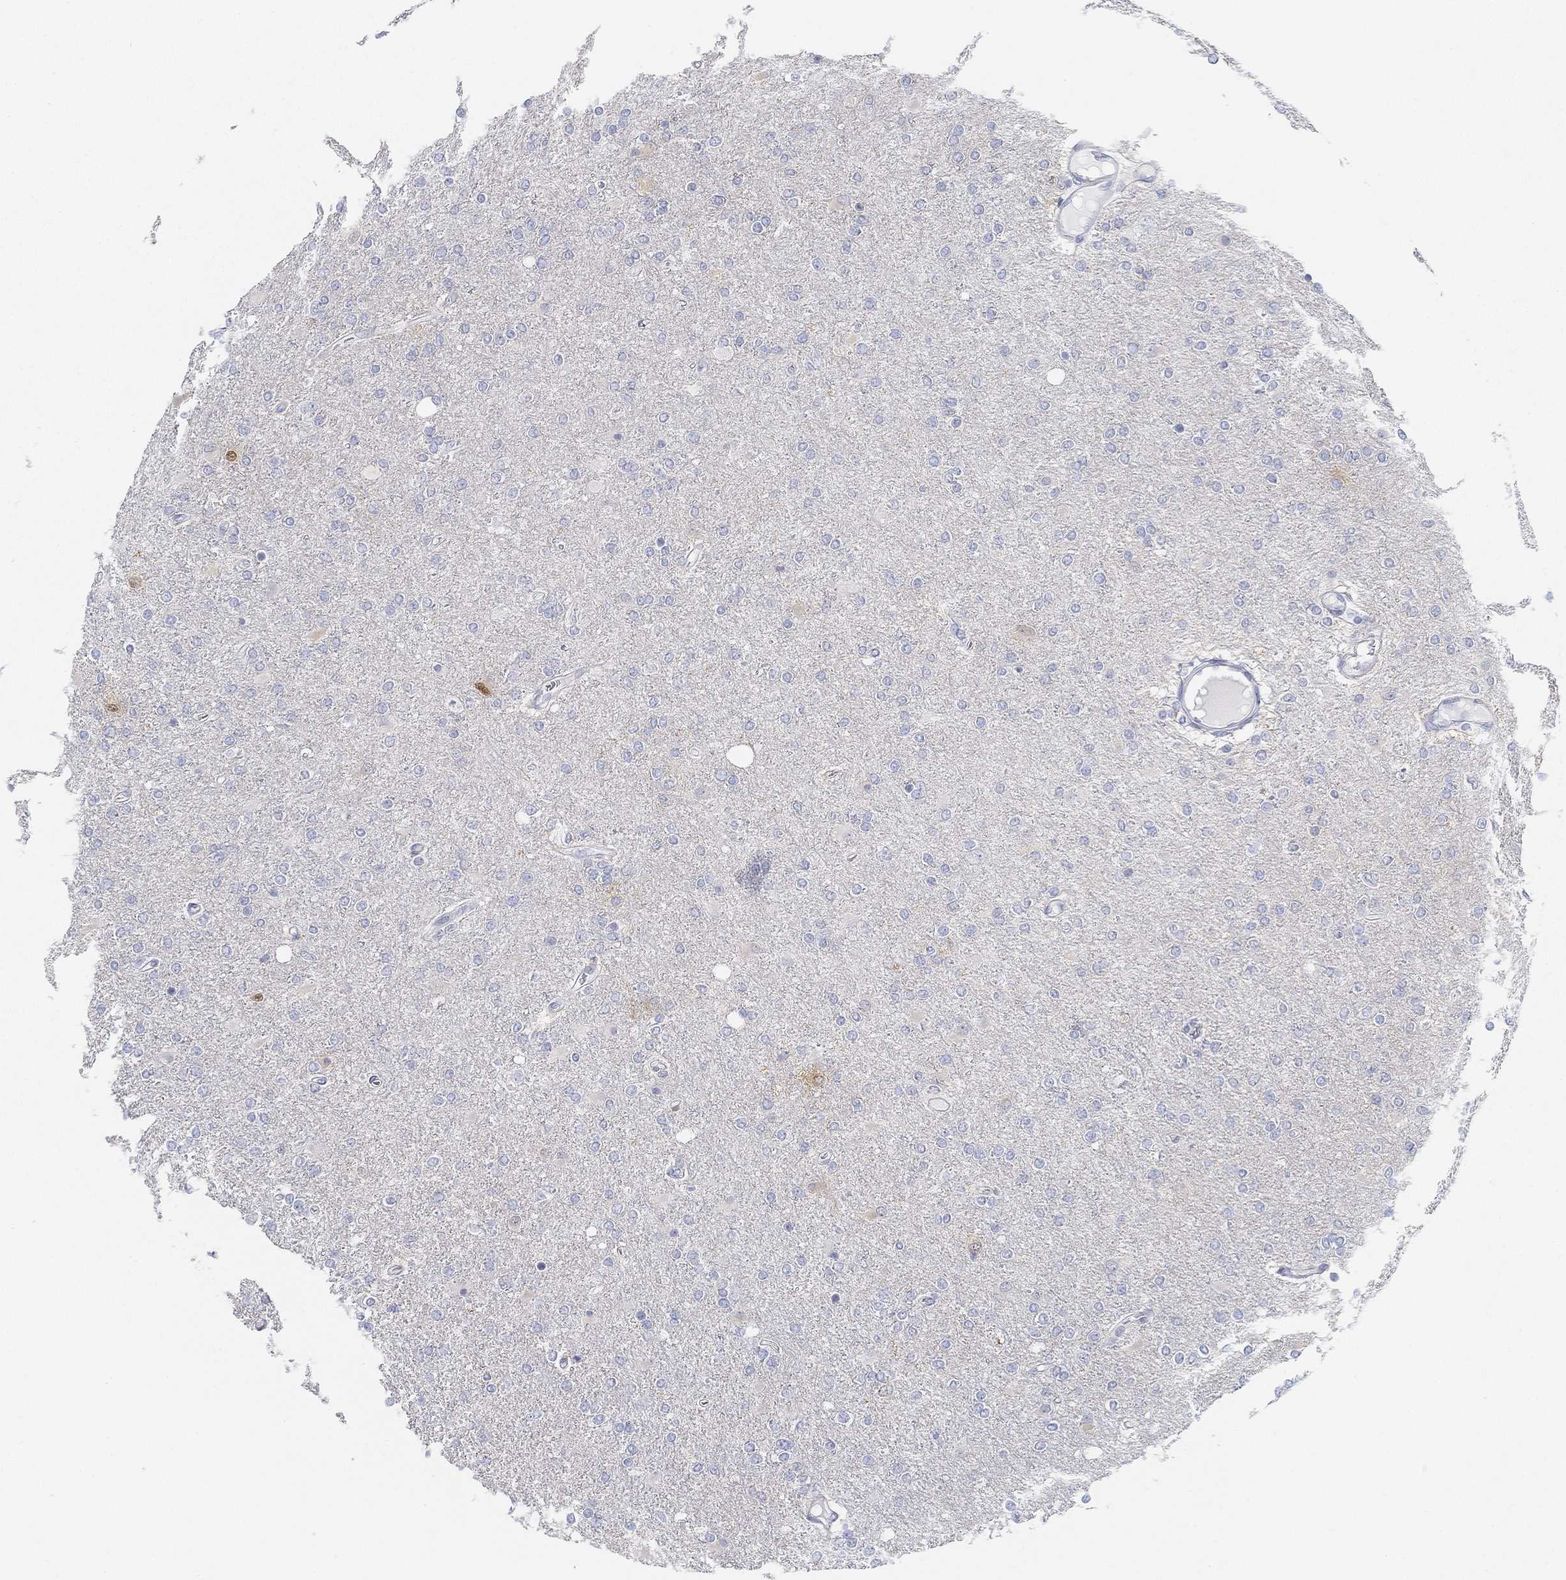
{"staining": {"intensity": "negative", "quantity": "none", "location": "none"}, "tissue": "glioma", "cell_type": "Tumor cells", "image_type": "cancer", "snomed": [{"axis": "morphology", "description": "Glioma, malignant, High grade"}, {"axis": "topography", "description": "Cerebral cortex"}], "caption": "This is an immunohistochemistry (IHC) image of human glioma. There is no expression in tumor cells.", "gene": "GPR61", "patient": {"sex": "male", "age": 70}}